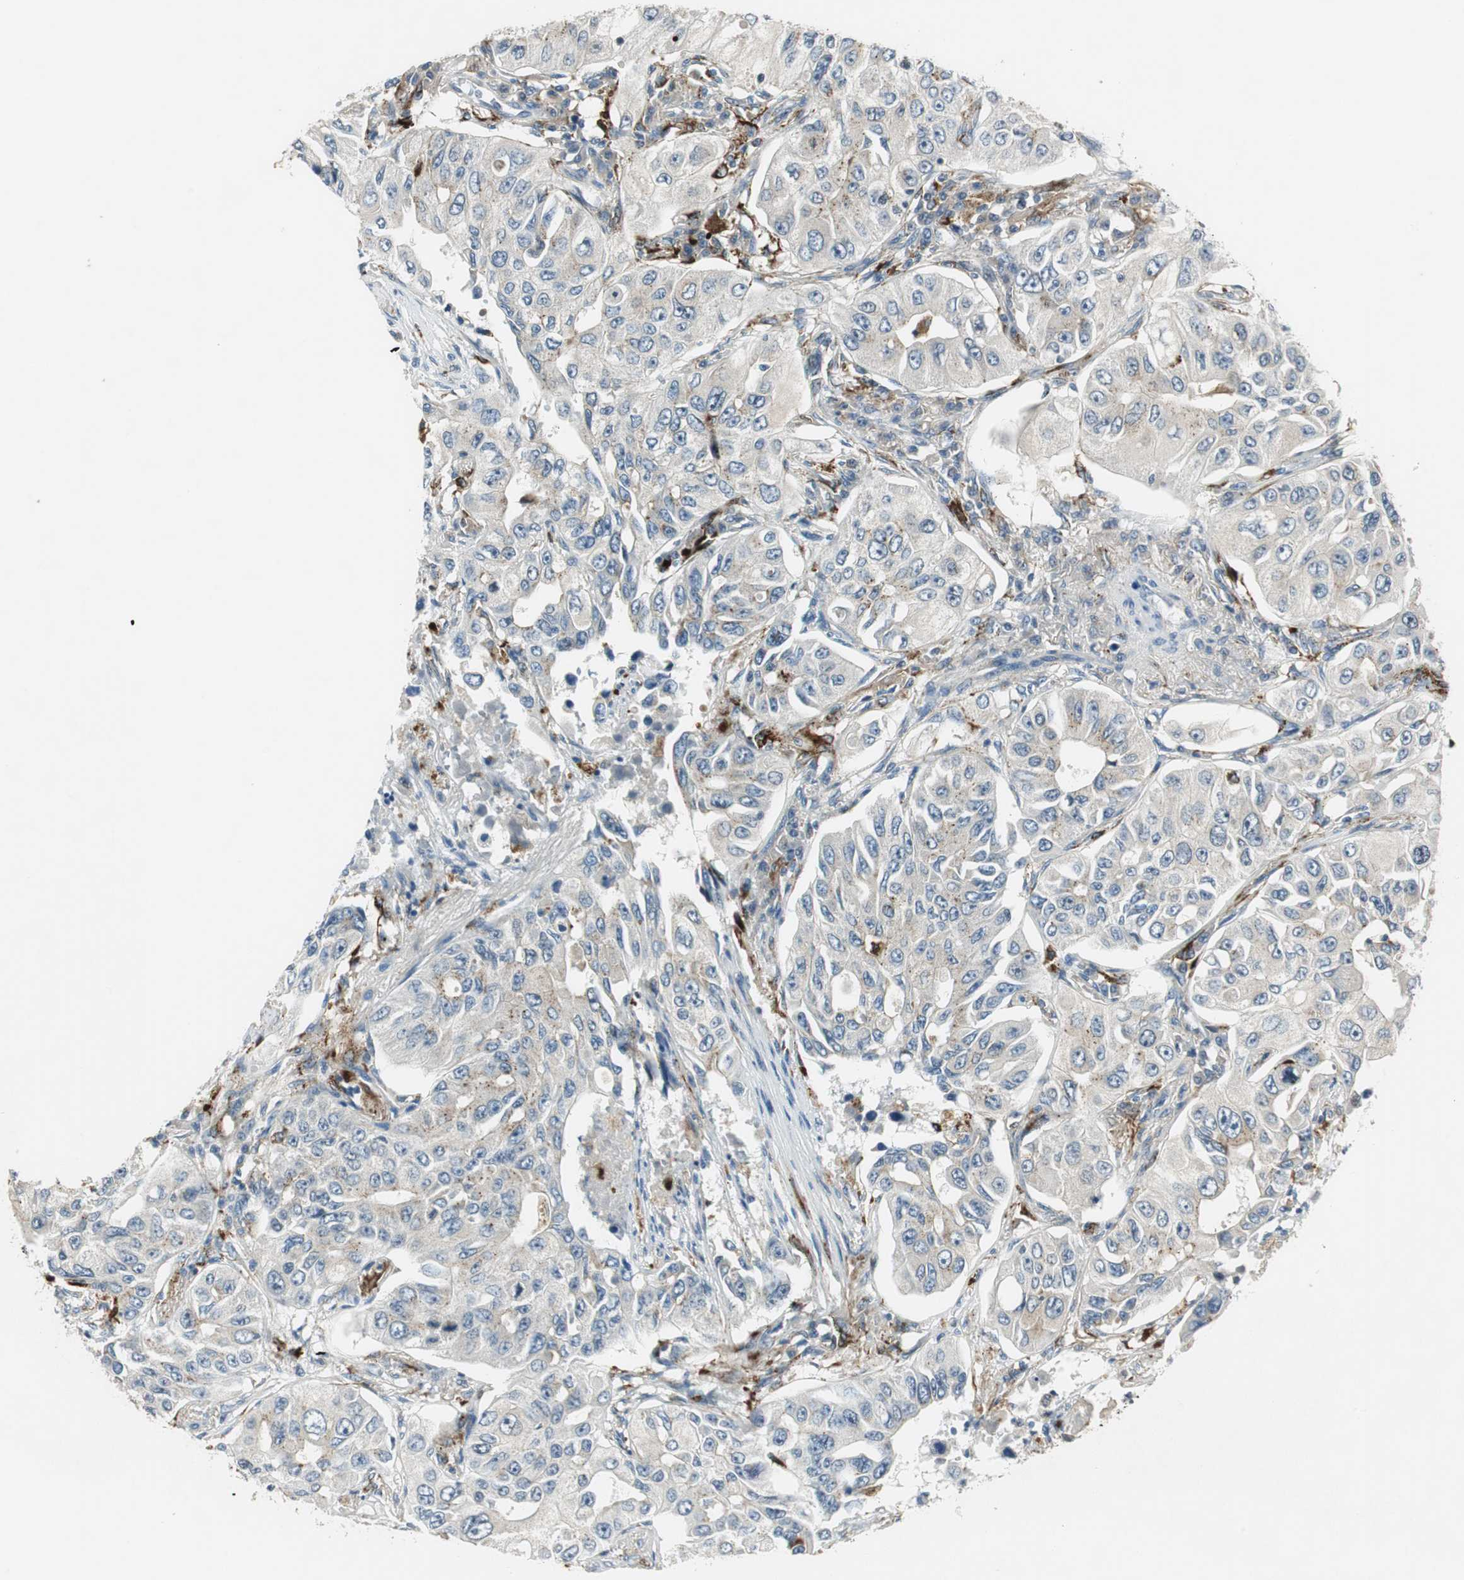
{"staining": {"intensity": "weak", "quantity": "<25%", "location": "cytoplasmic/membranous"}, "tissue": "lung cancer", "cell_type": "Tumor cells", "image_type": "cancer", "snomed": [{"axis": "morphology", "description": "Adenocarcinoma, NOS"}, {"axis": "topography", "description": "Lung"}], "caption": "High power microscopy micrograph of an IHC image of adenocarcinoma (lung), revealing no significant staining in tumor cells.", "gene": "NCK1", "patient": {"sex": "male", "age": 84}}